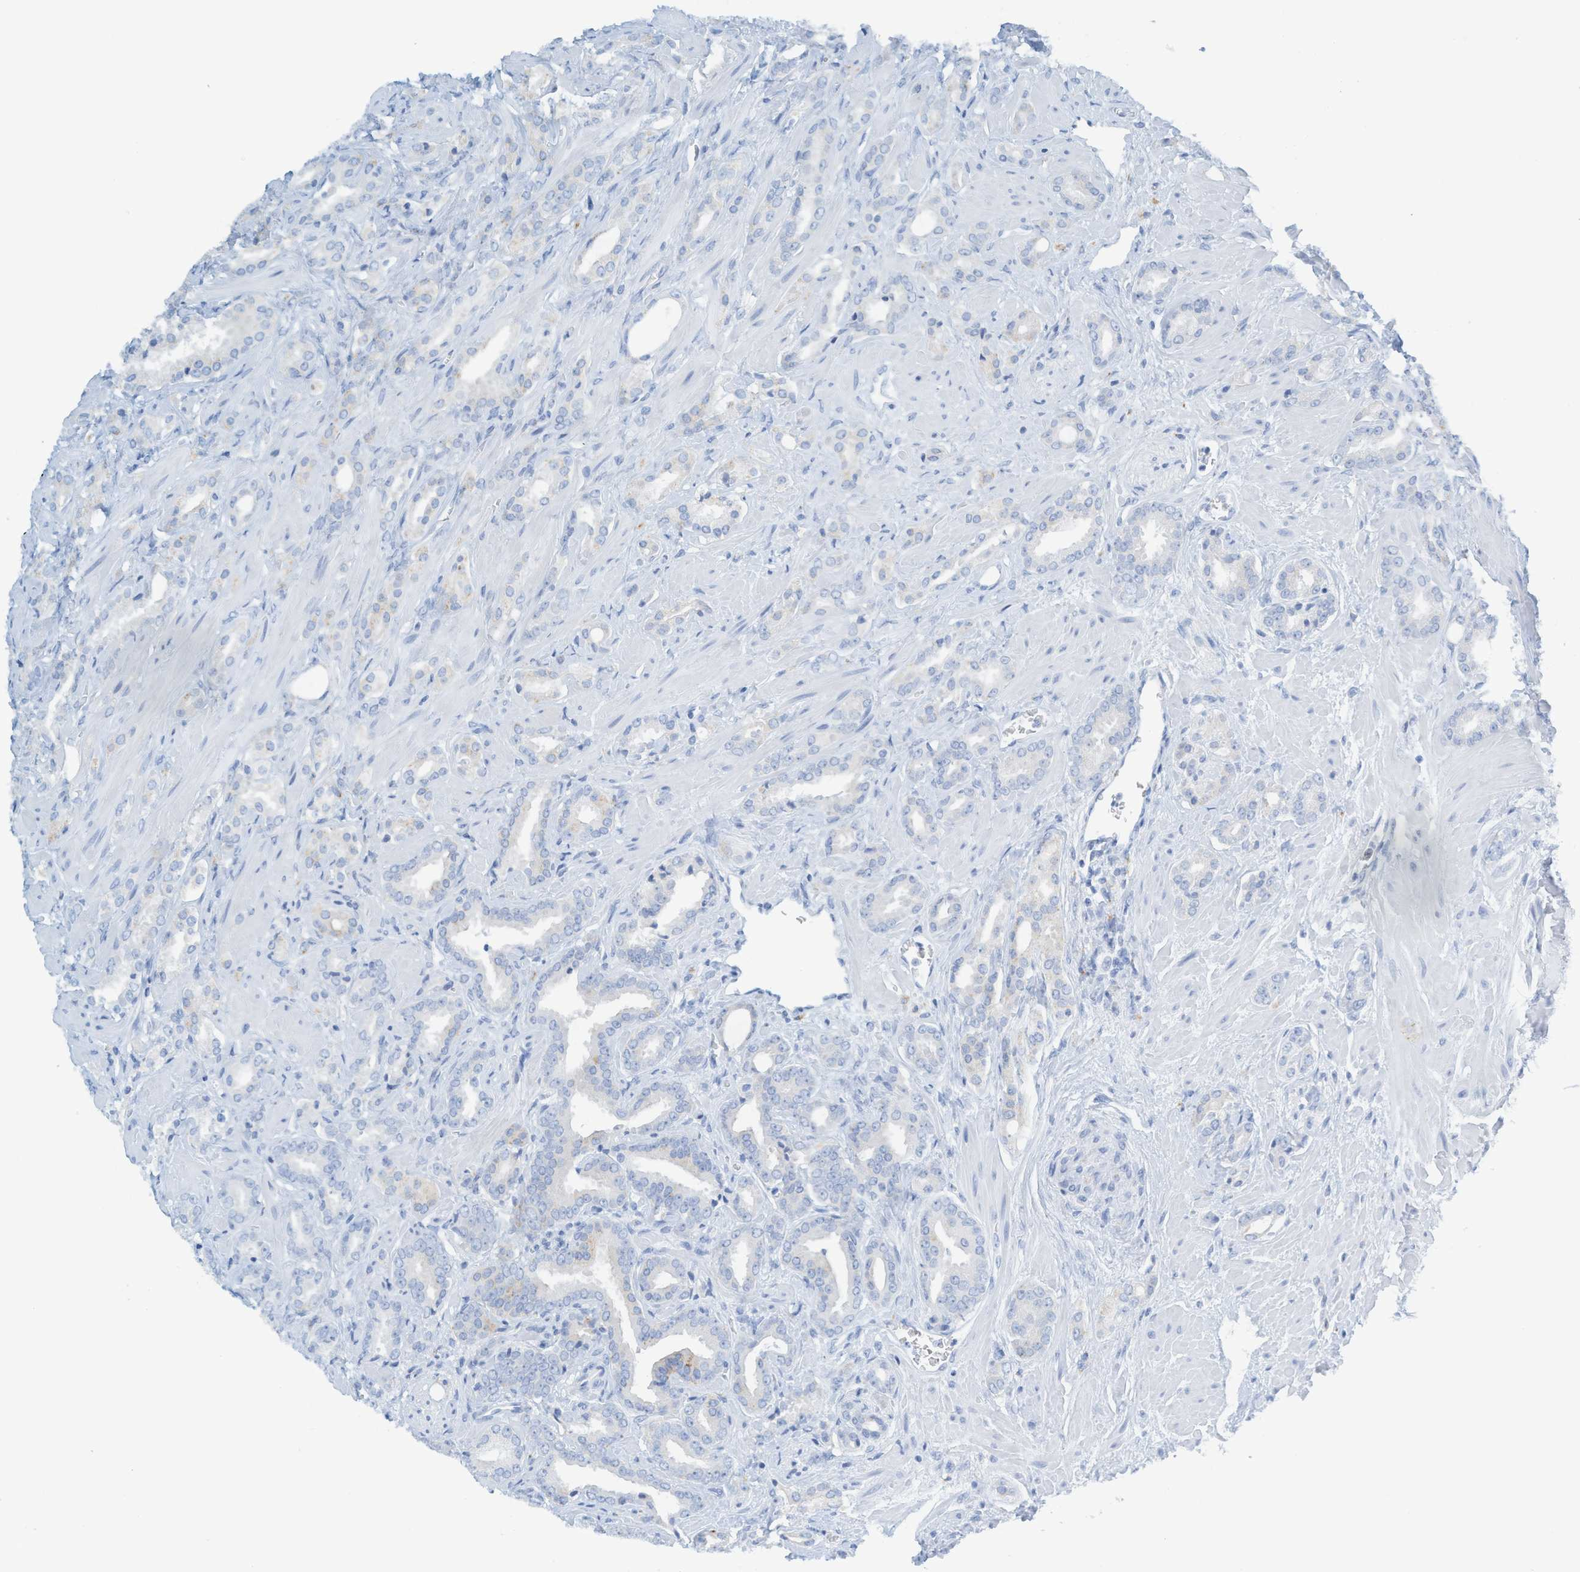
{"staining": {"intensity": "negative", "quantity": "none", "location": "none"}, "tissue": "prostate cancer", "cell_type": "Tumor cells", "image_type": "cancer", "snomed": [{"axis": "morphology", "description": "Adenocarcinoma, High grade"}, {"axis": "topography", "description": "Prostate"}], "caption": "DAB immunohistochemical staining of human prostate cancer displays no significant positivity in tumor cells.", "gene": "C21orf62", "patient": {"sex": "male", "age": 64}}